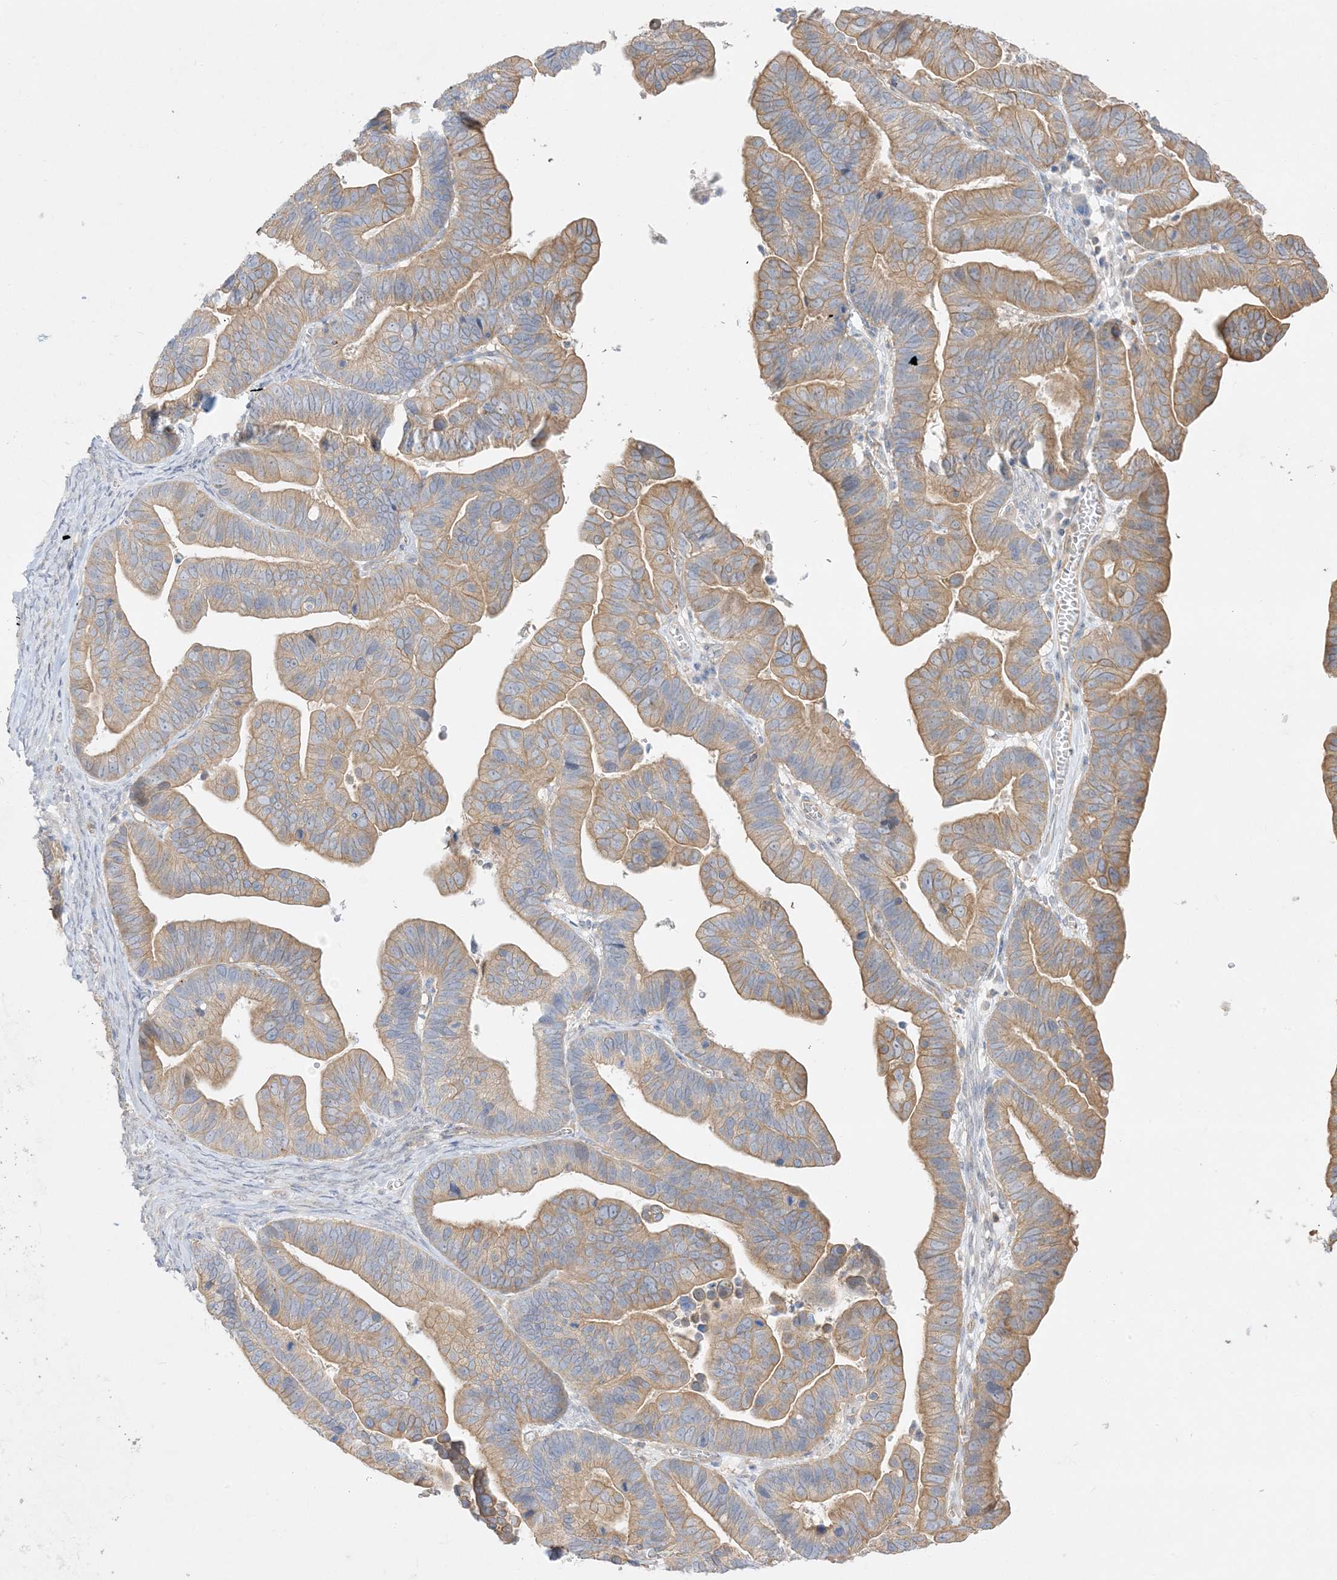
{"staining": {"intensity": "moderate", "quantity": ">75%", "location": "cytoplasmic/membranous"}, "tissue": "ovarian cancer", "cell_type": "Tumor cells", "image_type": "cancer", "snomed": [{"axis": "morphology", "description": "Cystadenocarcinoma, serous, NOS"}, {"axis": "topography", "description": "Ovary"}], "caption": "A brown stain labels moderate cytoplasmic/membranous staining of a protein in ovarian cancer (serous cystadenocarcinoma) tumor cells. (DAB = brown stain, brightfield microscopy at high magnification).", "gene": "ARHGEF9", "patient": {"sex": "female", "age": 56}}